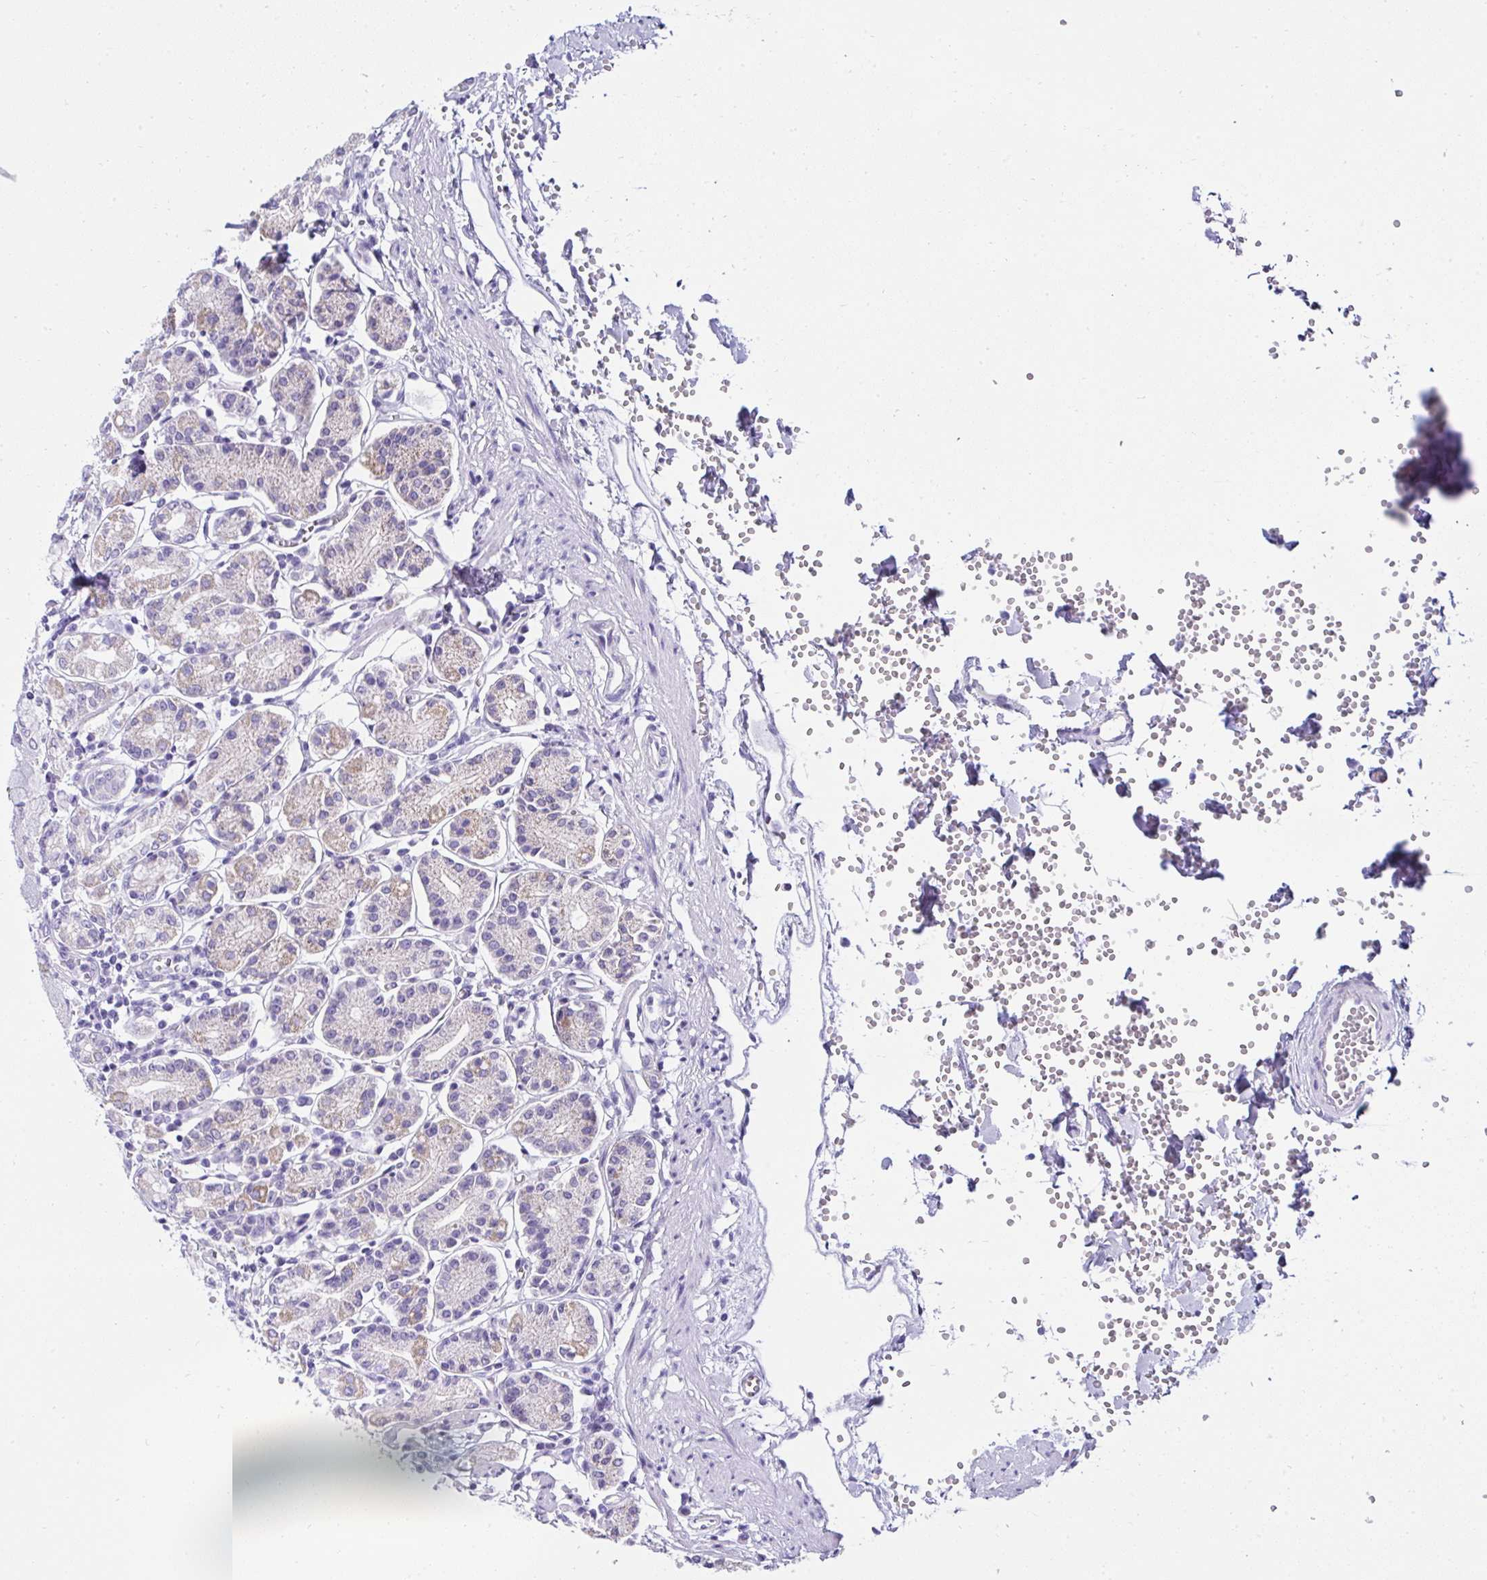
{"staining": {"intensity": "weak", "quantity": "<25%", "location": "cytoplasmic/membranous"}, "tissue": "stomach", "cell_type": "Glandular cells", "image_type": "normal", "snomed": [{"axis": "morphology", "description": "Normal tissue, NOS"}, {"axis": "topography", "description": "Stomach"}], "caption": "Immunohistochemistry micrograph of unremarkable stomach stained for a protein (brown), which reveals no staining in glandular cells. (DAB (3,3'-diaminobenzidine) IHC with hematoxylin counter stain).", "gene": "RNF183", "patient": {"sex": "female", "age": 62}}